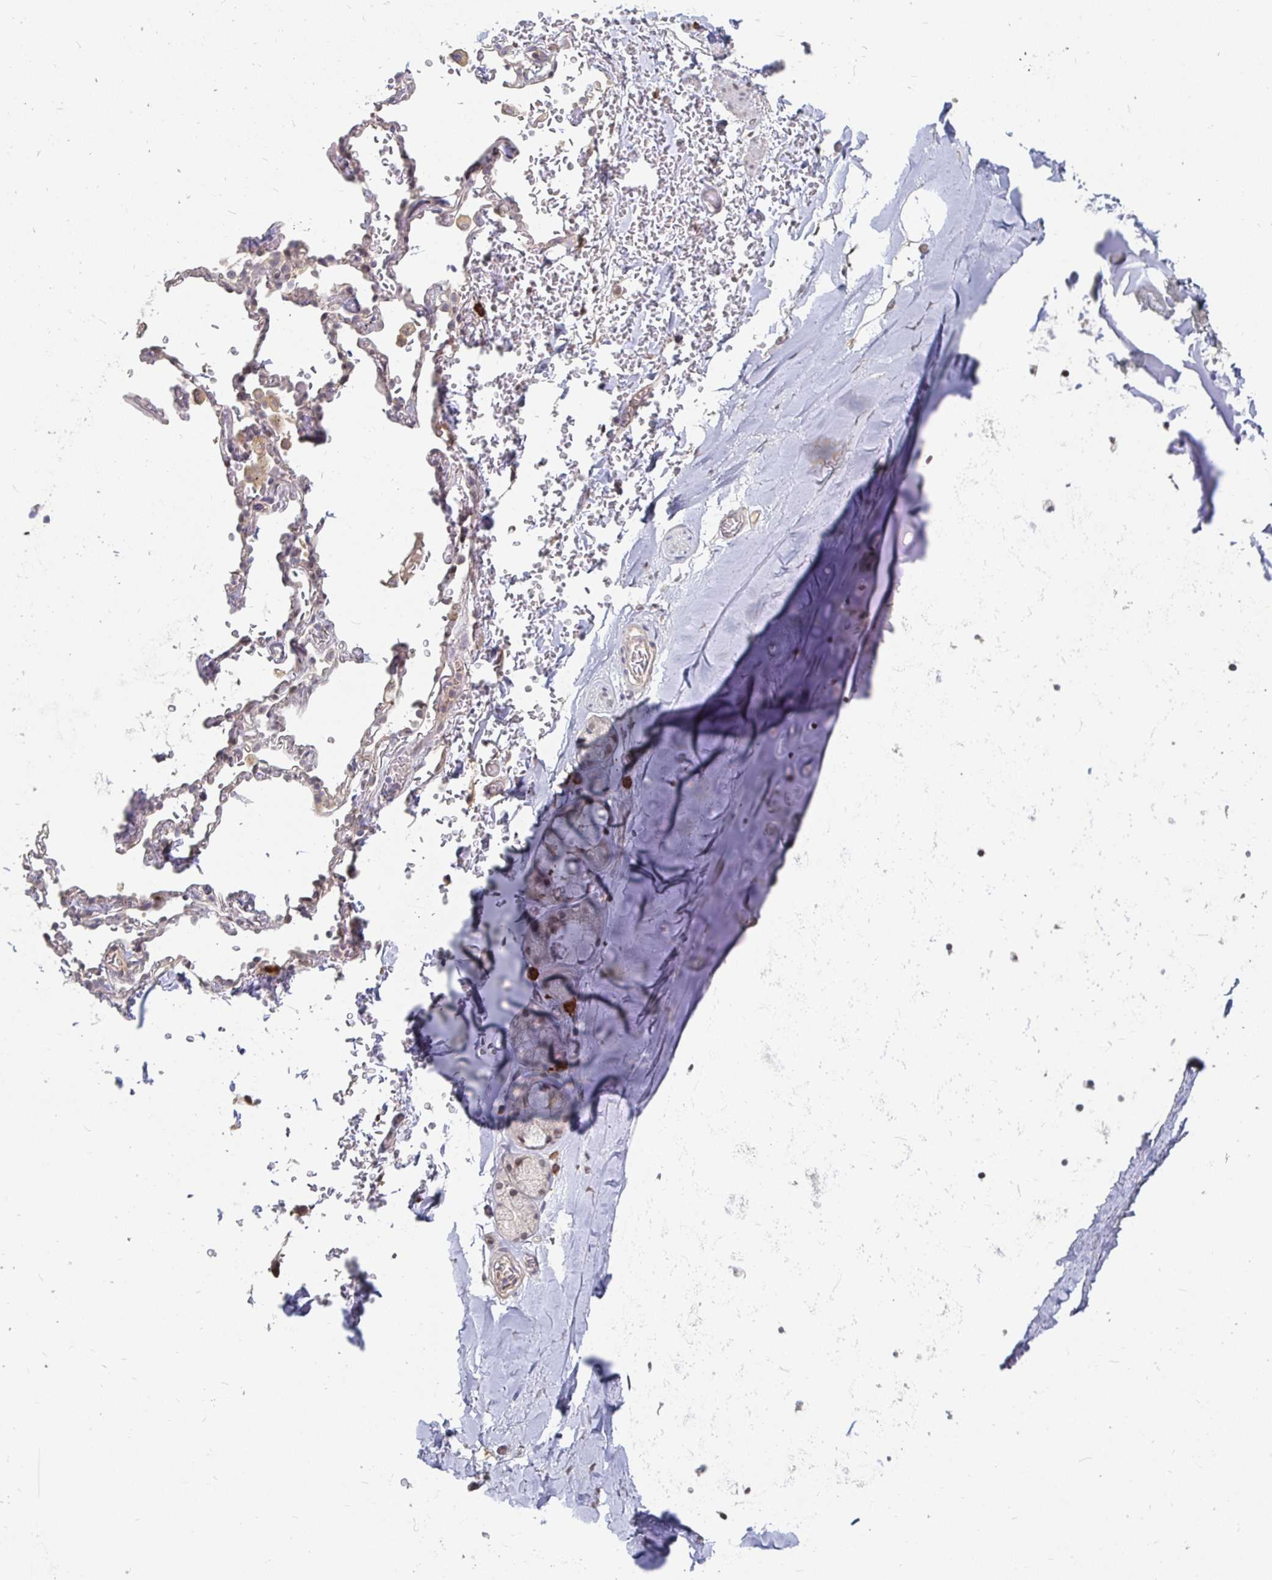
{"staining": {"intensity": "negative", "quantity": "none", "location": "none"}, "tissue": "adipose tissue", "cell_type": "Adipocytes", "image_type": "normal", "snomed": [{"axis": "morphology", "description": "Normal tissue, NOS"}, {"axis": "topography", "description": "Cartilage tissue"}, {"axis": "topography", "description": "Bronchus"}, {"axis": "topography", "description": "Peripheral nerve tissue"}], "caption": "Photomicrograph shows no protein expression in adipocytes of benign adipose tissue. (Stains: DAB (3,3'-diaminobenzidine) IHC with hematoxylin counter stain, Microscopy: brightfield microscopy at high magnification).", "gene": "MEIS1", "patient": {"sex": "male", "age": 67}}